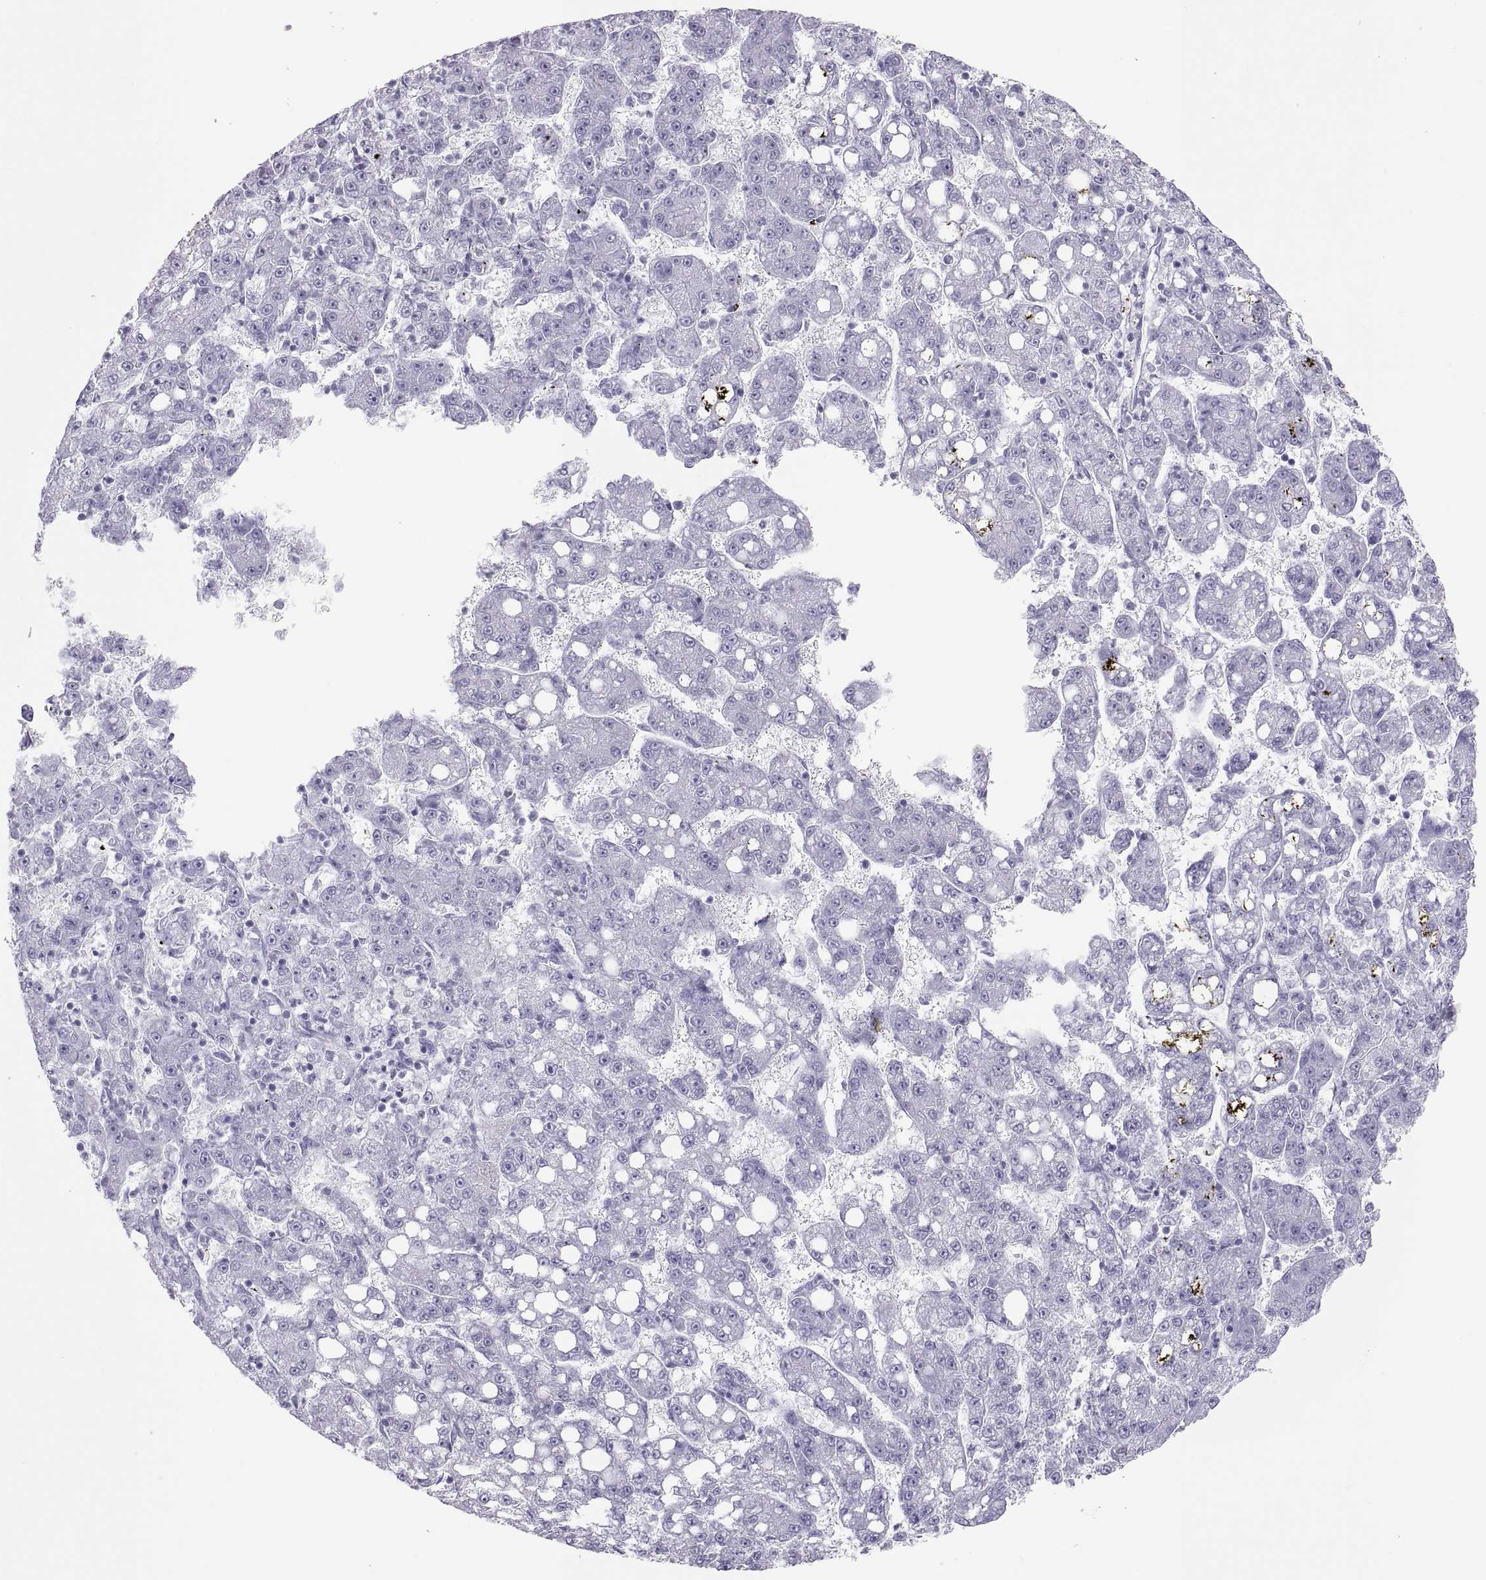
{"staining": {"intensity": "negative", "quantity": "none", "location": "none"}, "tissue": "liver cancer", "cell_type": "Tumor cells", "image_type": "cancer", "snomed": [{"axis": "morphology", "description": "Carcinoma, Hepatocellular, NOS"}, {"axis": "topography", "description": "Liver"}], "caption": "Immunohistochemistry photomicrograph of liver hepatocellular carcinoma stained for a protein (brown), which reveals no staining in tumor cells.", "gene": "SEMG1", "patient": {"sex": "female", "age": 65}}